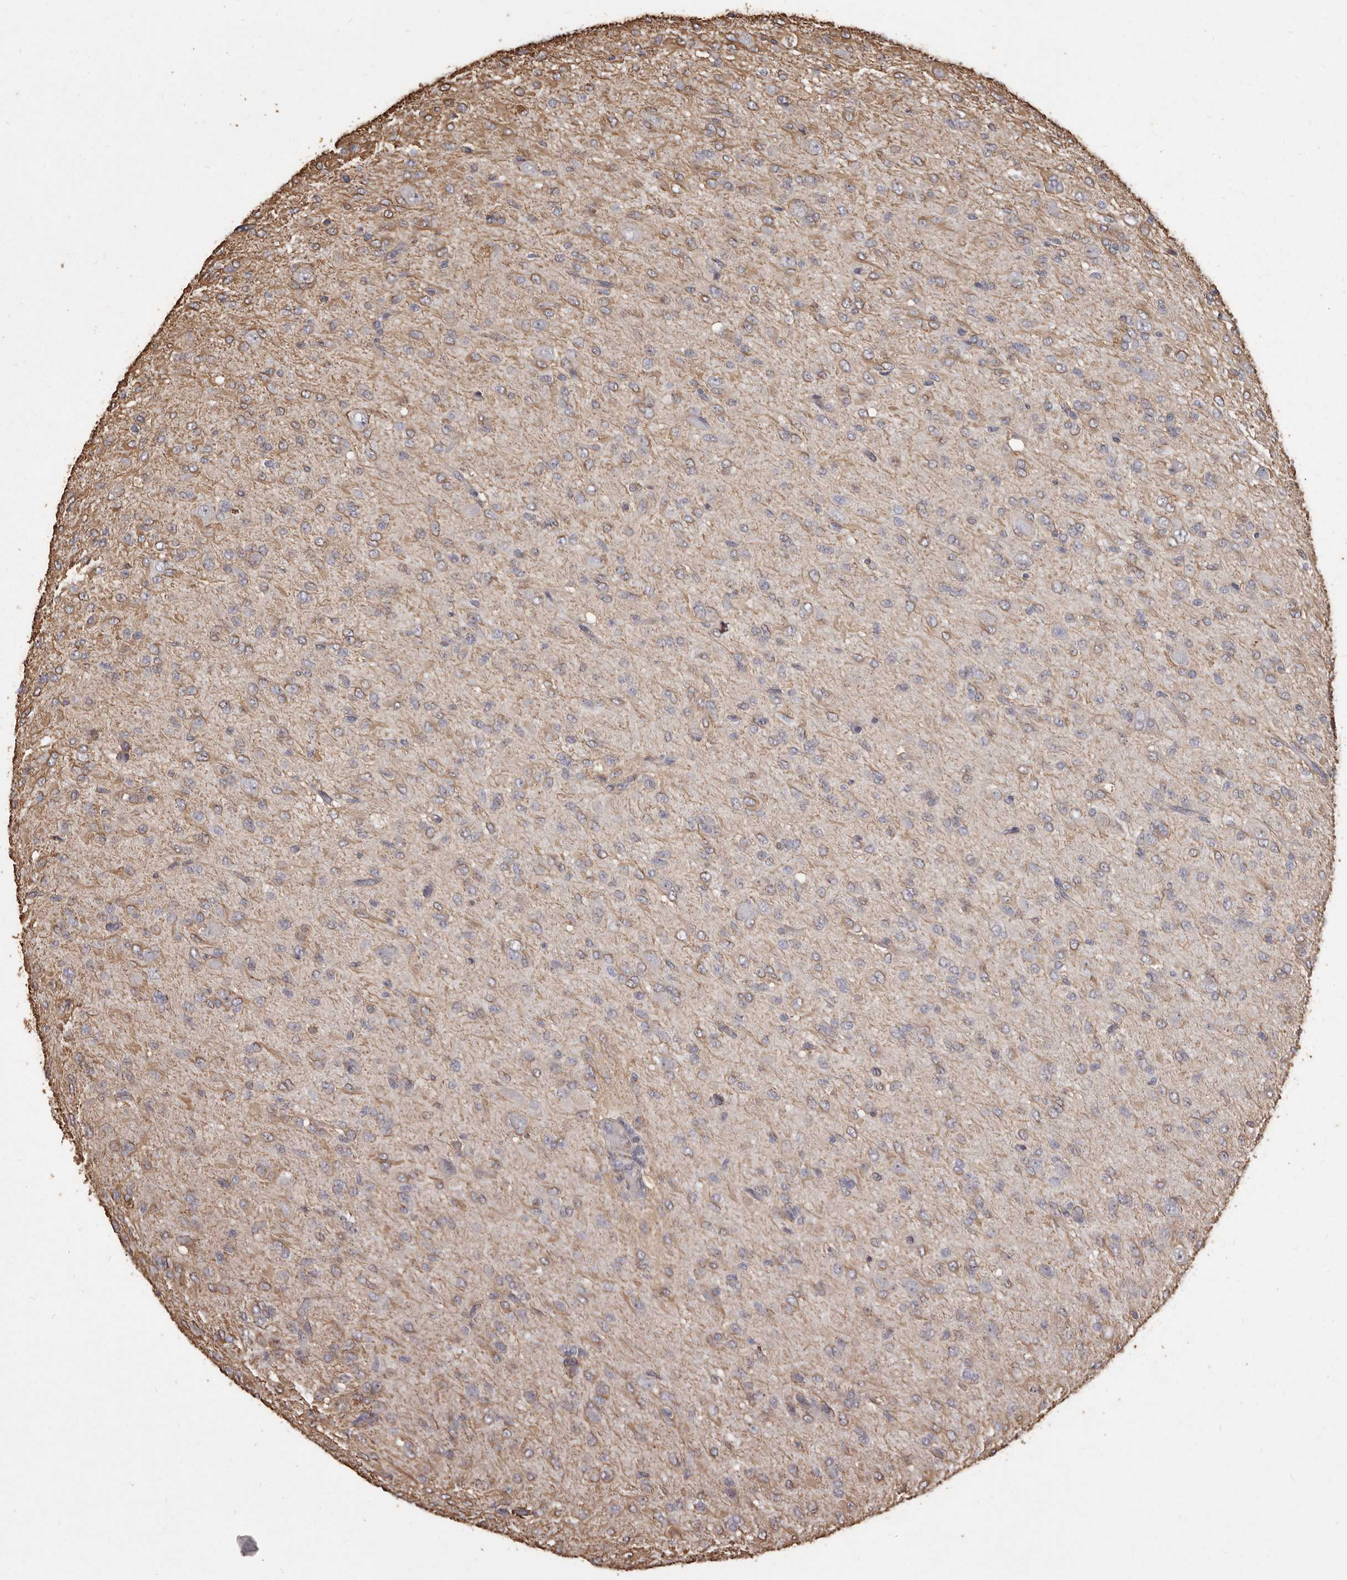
{"staining": {"intensity": "weak", "quantity": "25%-75%", "location": "cytoplasmic/membranous"}, "tissue": "glioma", "cell_type": "Tumor cells", "image_type": "cancer", "snomed": [{"axis": "morphology", "description": "Glioma, malignant, High grade"}, {"axis": "topography", "description": "Brain"}], "caption": "Immunohistochemistry (IHC) micrograph of malignant glioma (high-grade) stained for a protein (brown), which reveals low levels of weak cytoplasmic/membranous expression in about 25%-75% of tumor cells.", "gene": "MTURN", "patient": {"sex": "female", "age": 59}}